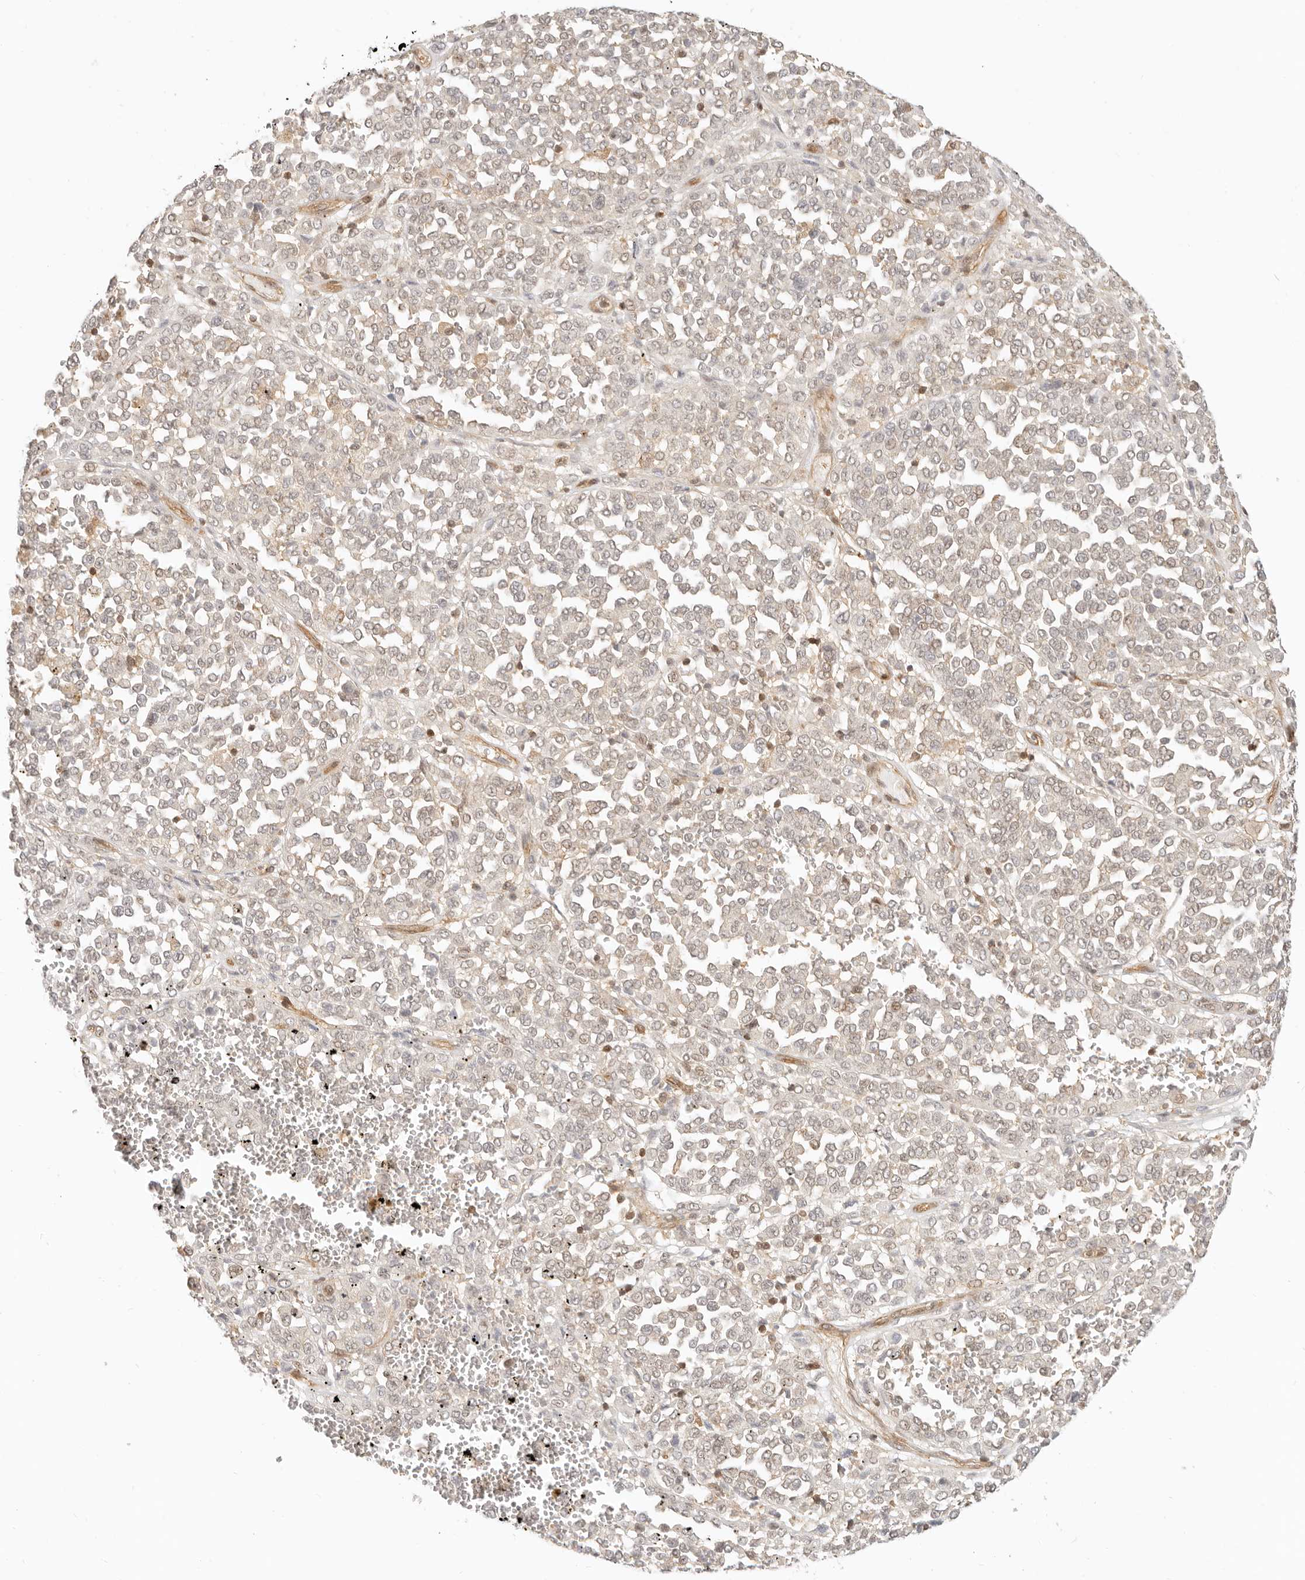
{"staining": {"intensity": "weak", "quantity": "<25%", "location": "nuclear"}, "tissue": "melanoma", "cell_type": "Tumor cells", "image_type": "cancer", "snomed": [{"axis": "morphology", "description": "Malignant melanoma, Metastatic site"}, {"axis": "topography", "description": "Pancreas"}], "caption": "The IHC histopathology image has no significant positivity in tumor cells of malignant melanoma (metastatic site) tissue.", "gene": "BAP1", "patient": {"sex": "female", "age": 30}}